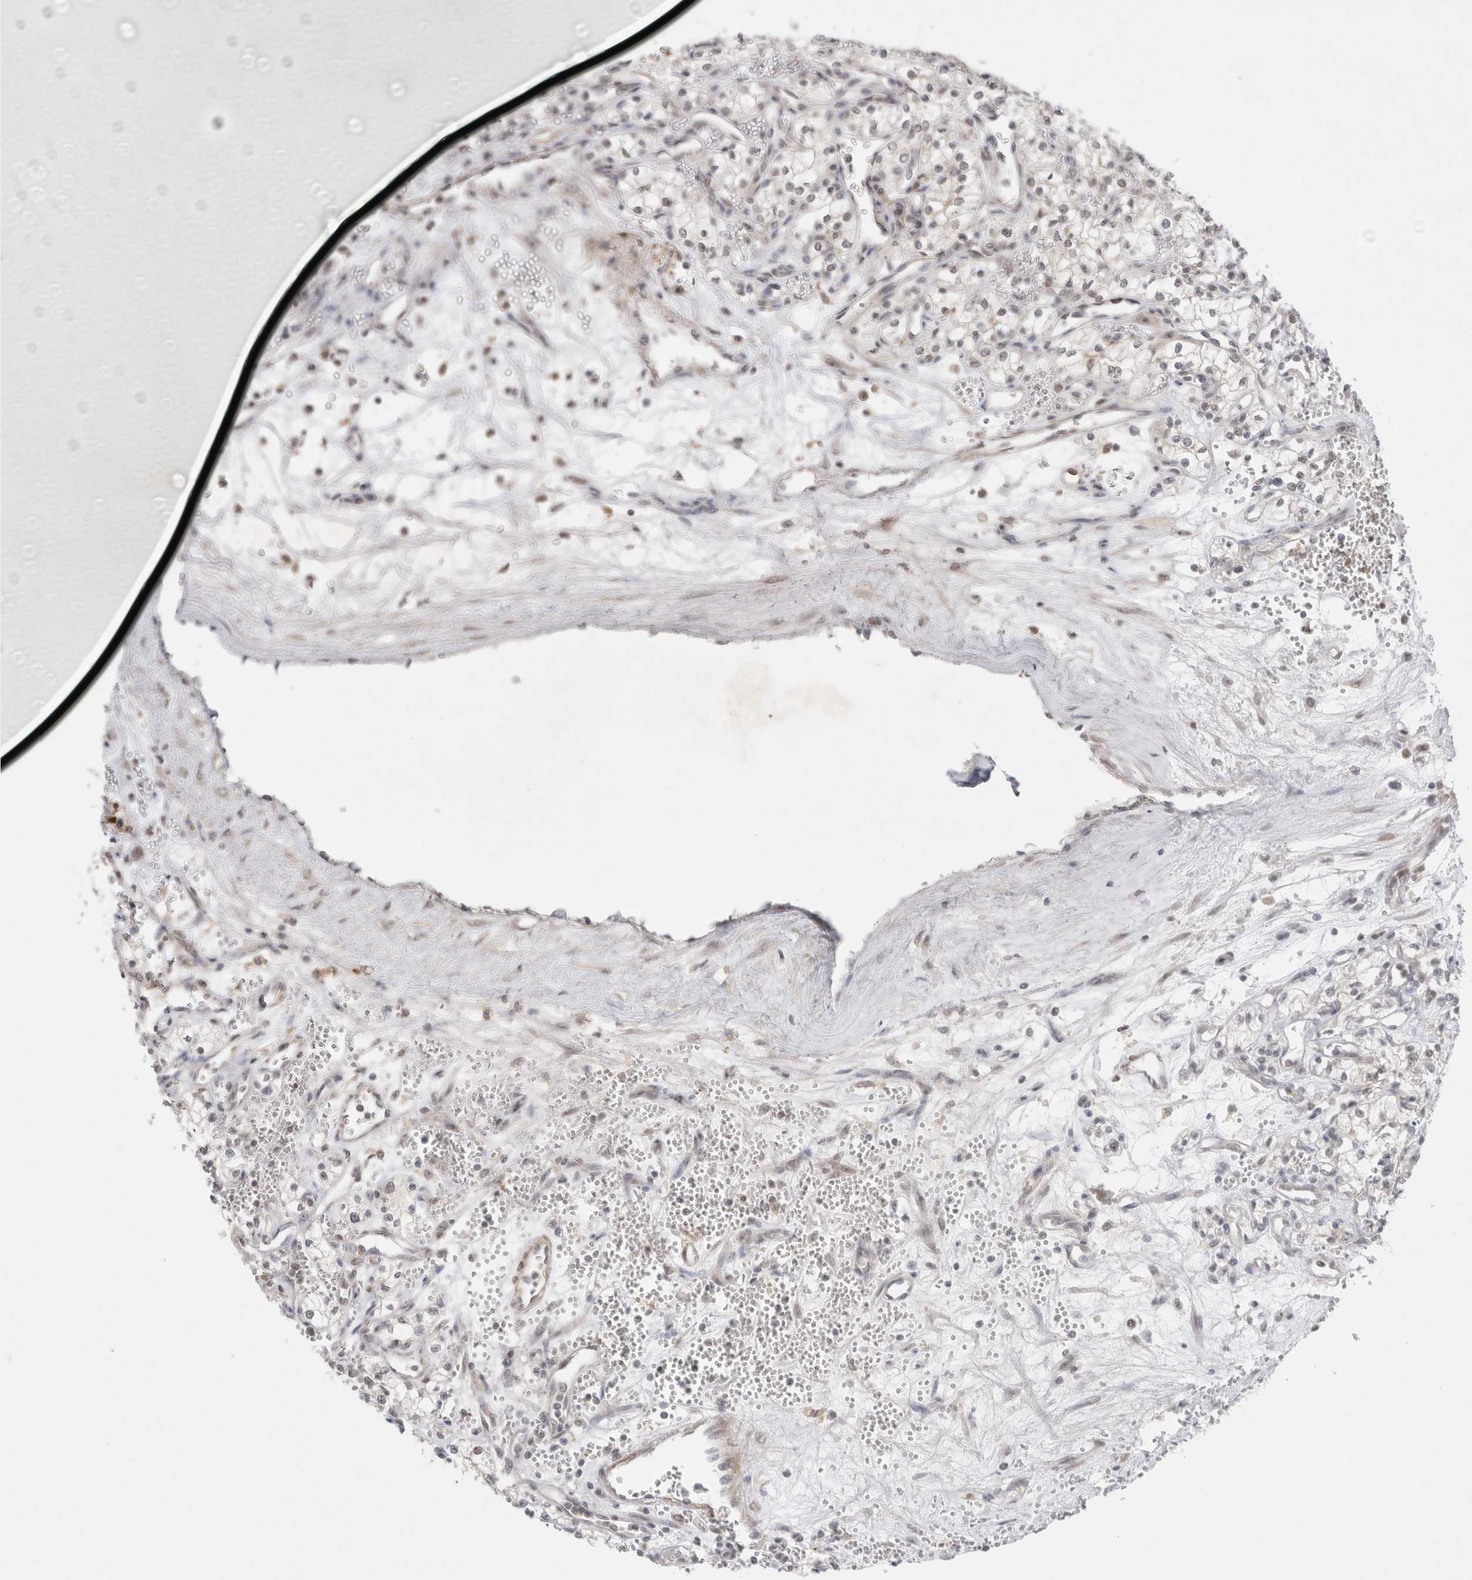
{"staining": {"intensity": "negative", "quantity": "none", "location": "none"}, "tissue": "renal cancer", "cell_type": "Tumor cells", "image_type": "cancer", "snomed": [{"axis": "morphology", "description": "Adenocarcinoma, NOS"}, {"axis": "topography", "description": "Kidney"}], "caption": "High power microscopy micrograph of an immunohistochemistry histopathology image of renal adenocarcinoma, revealing no significant expression in tumor cells. The staining is performed using DAB brown chromogen with nuclei counter-stained in using hematoxylin.", "gene": "FBXO42", "patient": {"sex": "male", "age": 59}}